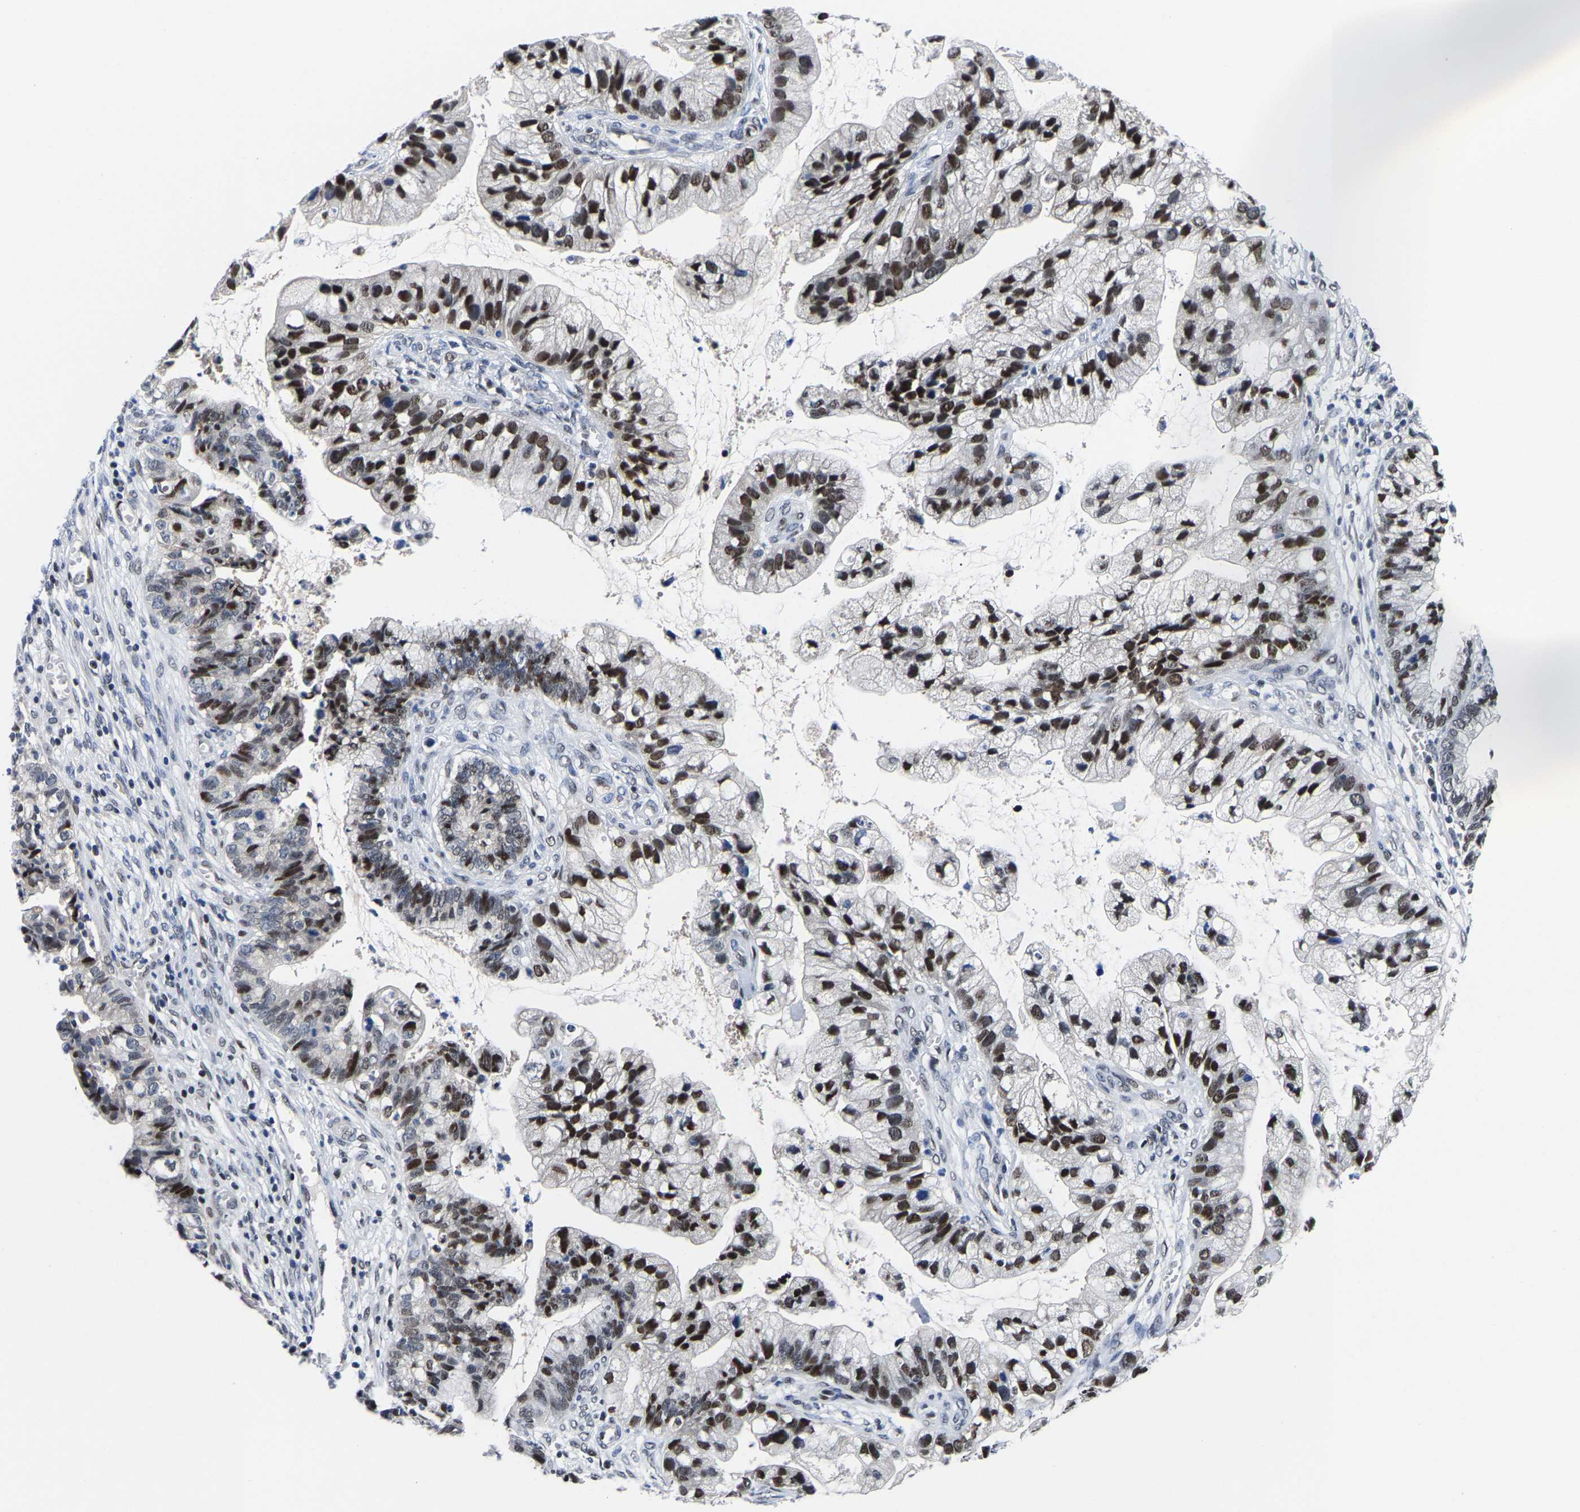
{"staining": {"intensity": "strong", "quantity": ">75%", "location": "nuclear"}, "tissue": "cervical cancer", "cell_type": "Tumor cells", "image_type": "cancer", "snomed": [{"axis": "morphology", "description": "Adenocarcinoma, NOS"}, {"axis": "topography", "description": "Cervix"}], "caption": "DAB immunohistochemical staining of human cervical cancer displays strong nuclear protein expression in approximately >75% of tumor cells.", "gene": "PTRHD1", "patient": {"sex": "female", "age": 44}}